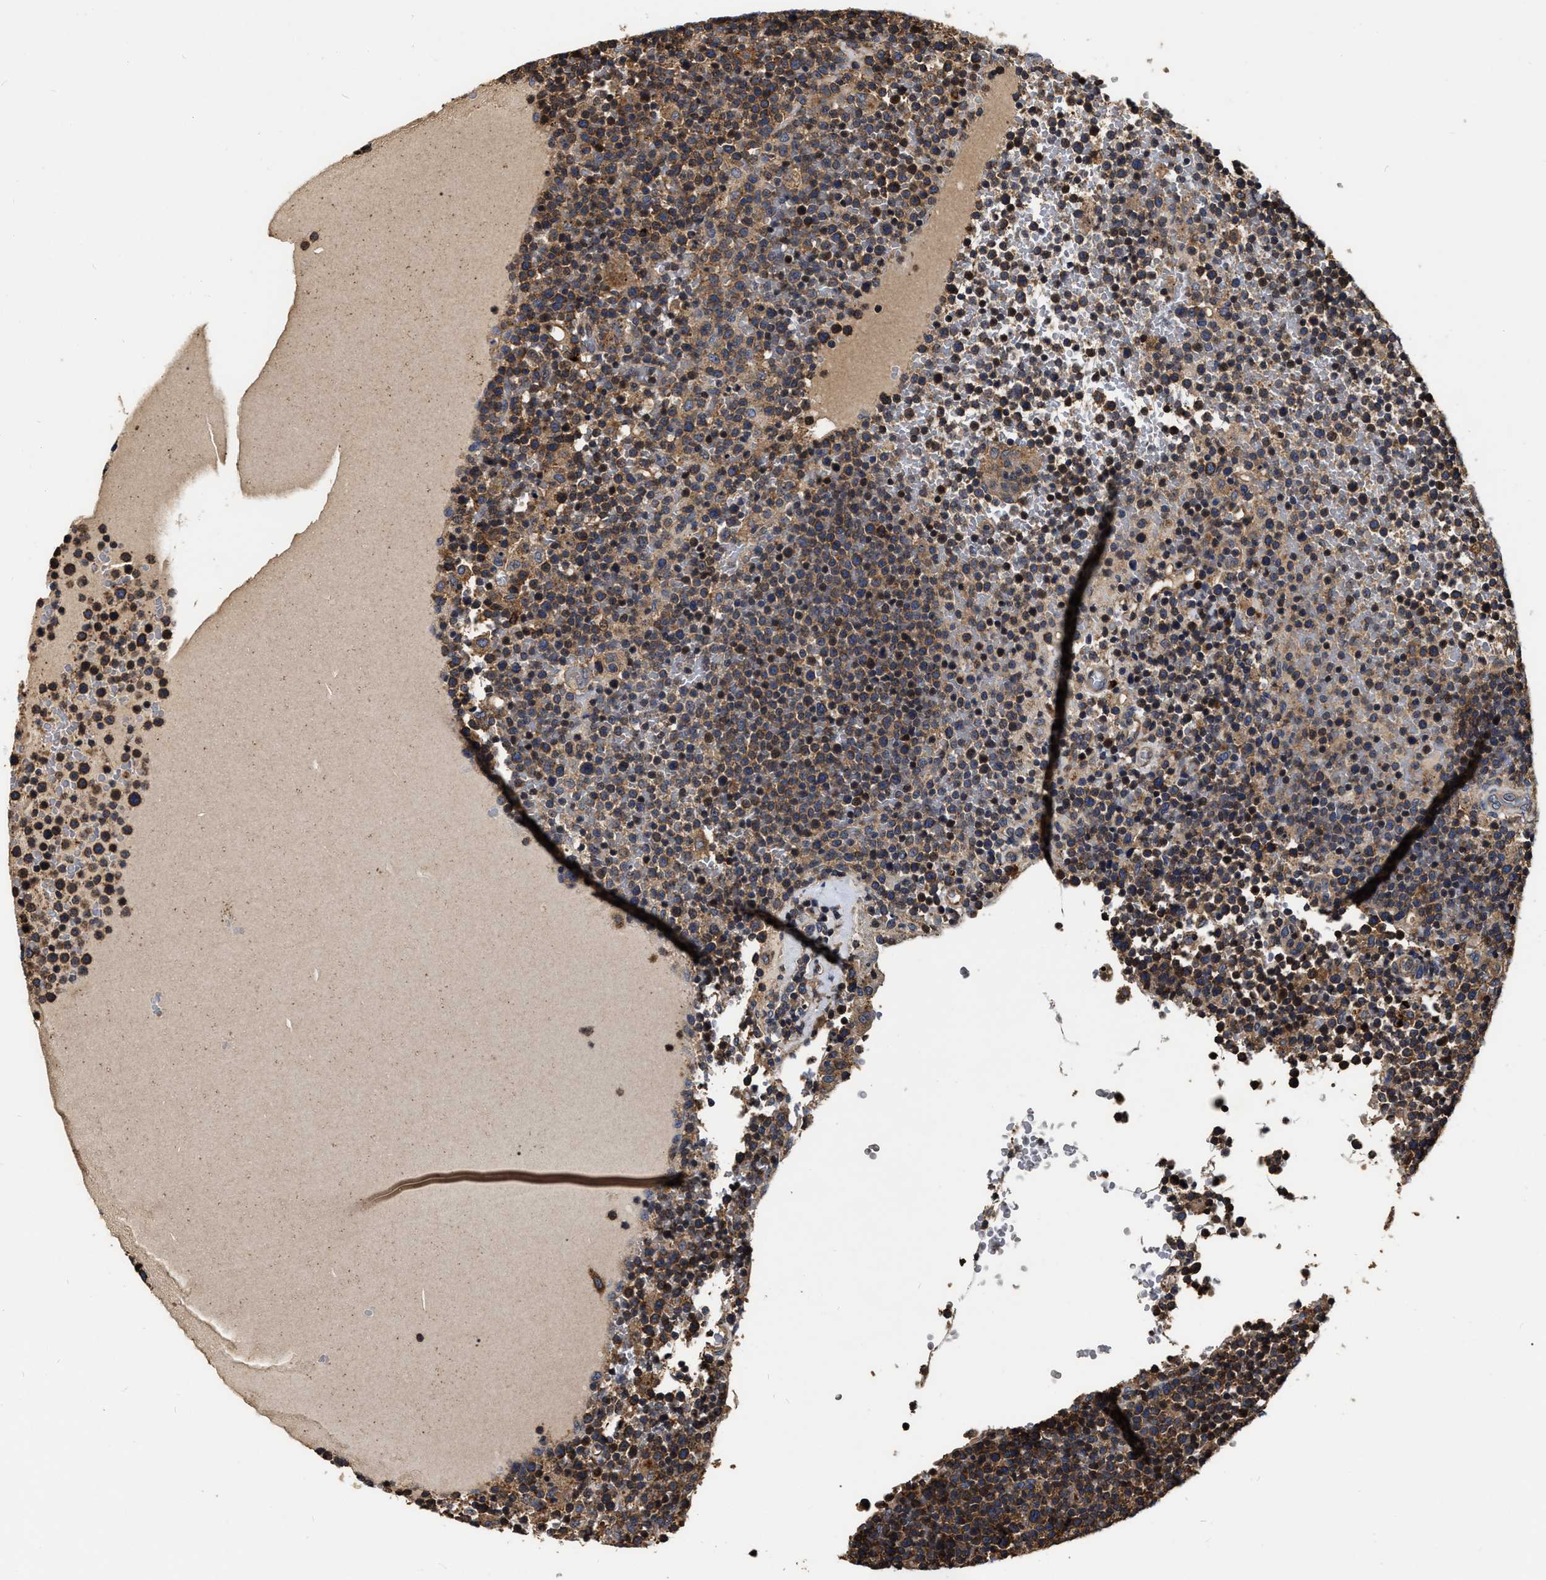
{"staining": {"intensity": "moderate", "quantity": ">75%", "location": "cytoplasmic/membranous"}, "tissue": "lymphoma", "cell_type": "Tumor cells", "image_type": "cancer", "snomed": [{"axis": "morphology", "description": "Malignant lymphoma, non-Hodgkin's type, High grade"}, {"axis": "topography", "description": "Lymph node"}], "caption": "IHC photomicrograph of neoplastic tissue: lymphoma stained using immunohistochemistry reveals medium levels of moderate protein expression localized specifically in the cytoplasmic/membranous of tumor cells, appearing as a cytoplasmic/membranous brown color.", "gene": "ABCG8", "patient": {"sex": "male", "age": 61}}